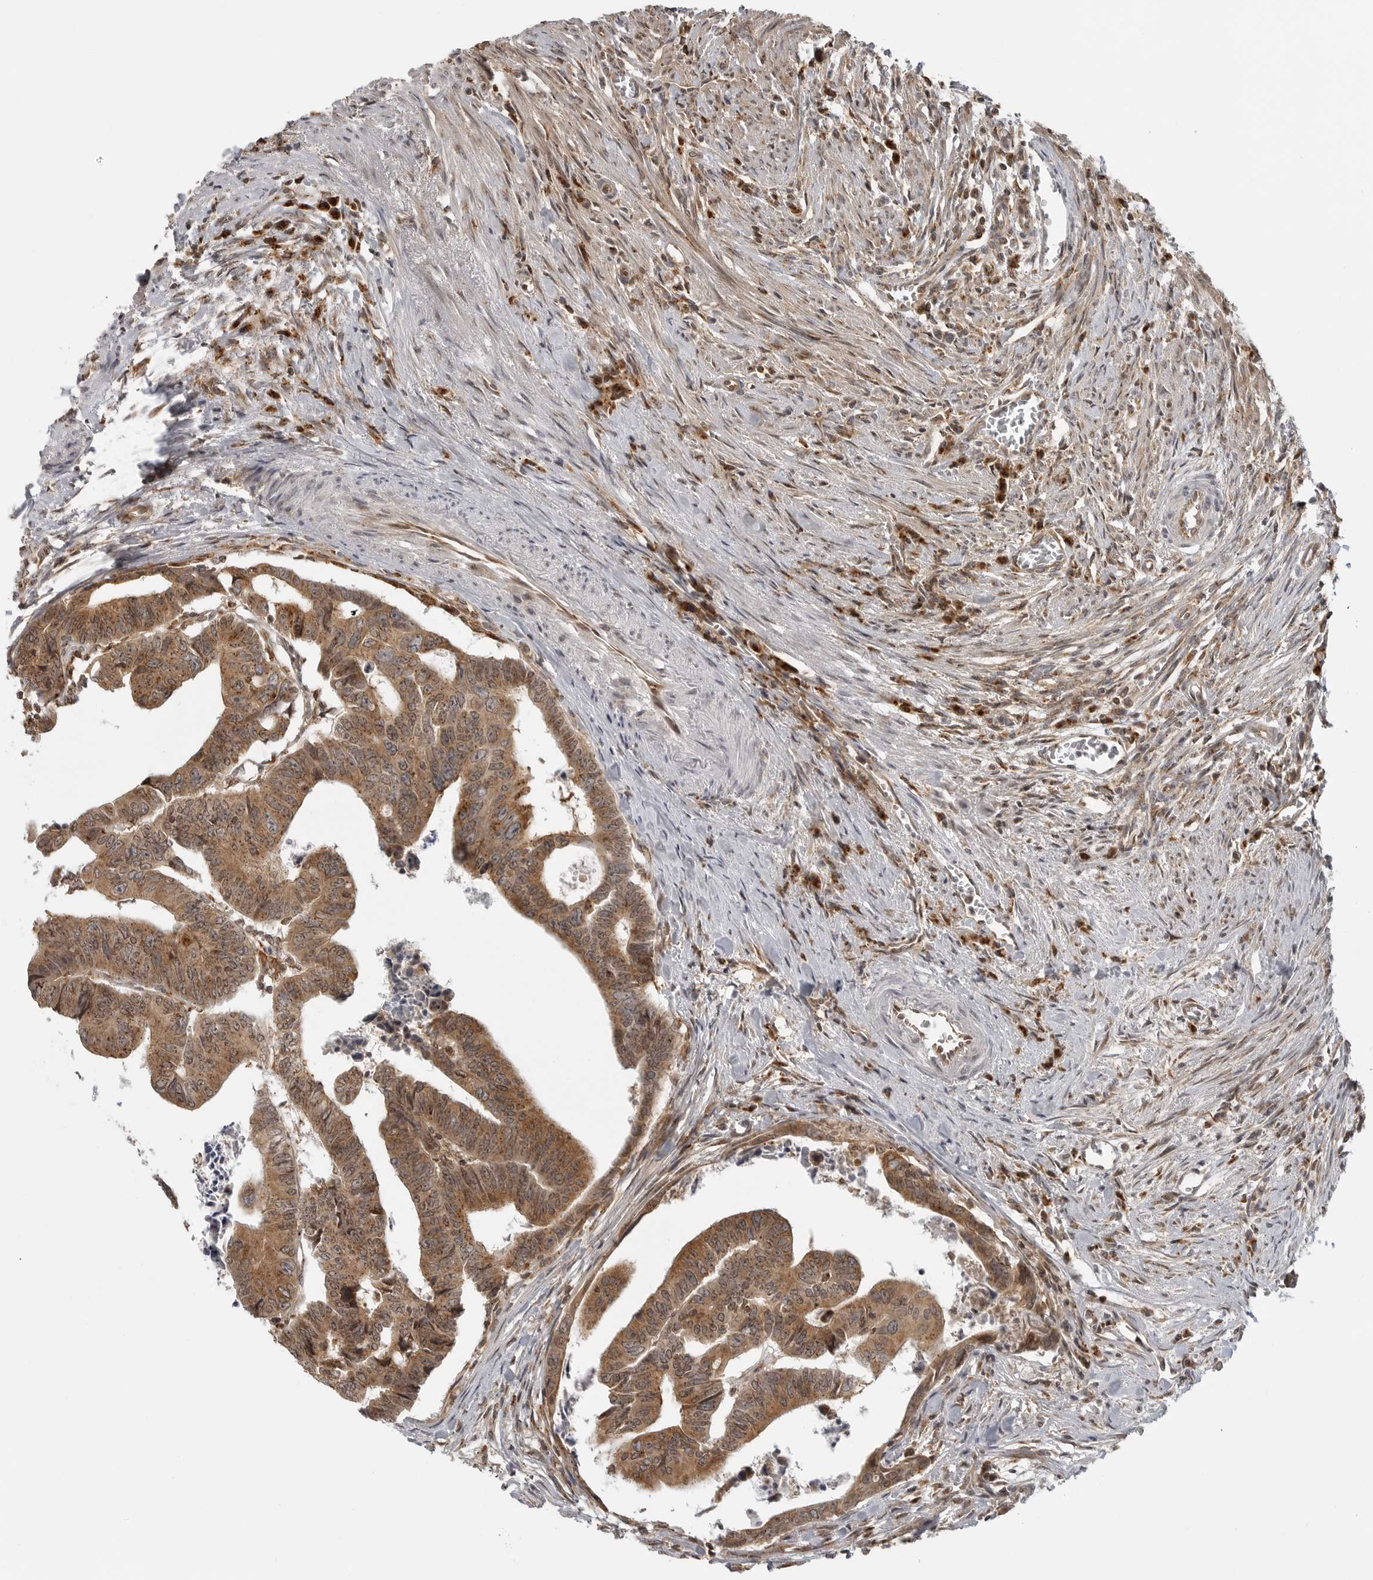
{"staining": {"intensity": "moderate", "quantity": ">75%", "location": "cytoplasmic/membranous,nuclear"}, "tissue": "colorectal cancer", "cell_type": "Tumor cells", "image_type": "cancer", "snomed": [{"axis": "morphology", "description": "Adenocarcinoma, NOS"}, {"axis": "topography", "description": "Rectum"}], "caption": "Immunohistochemical staining of human colorectal adenocarcinoma shows moderate cytoplasmic/membranous and nuclear protein positivity in about >75% of tumor cells. (DAB (3,3'-diaminobenzidine) = brown stain, brightfield microscopy at high magnification).", "gene": "COPA", "patient": {"sex": "female", "age": 65}}